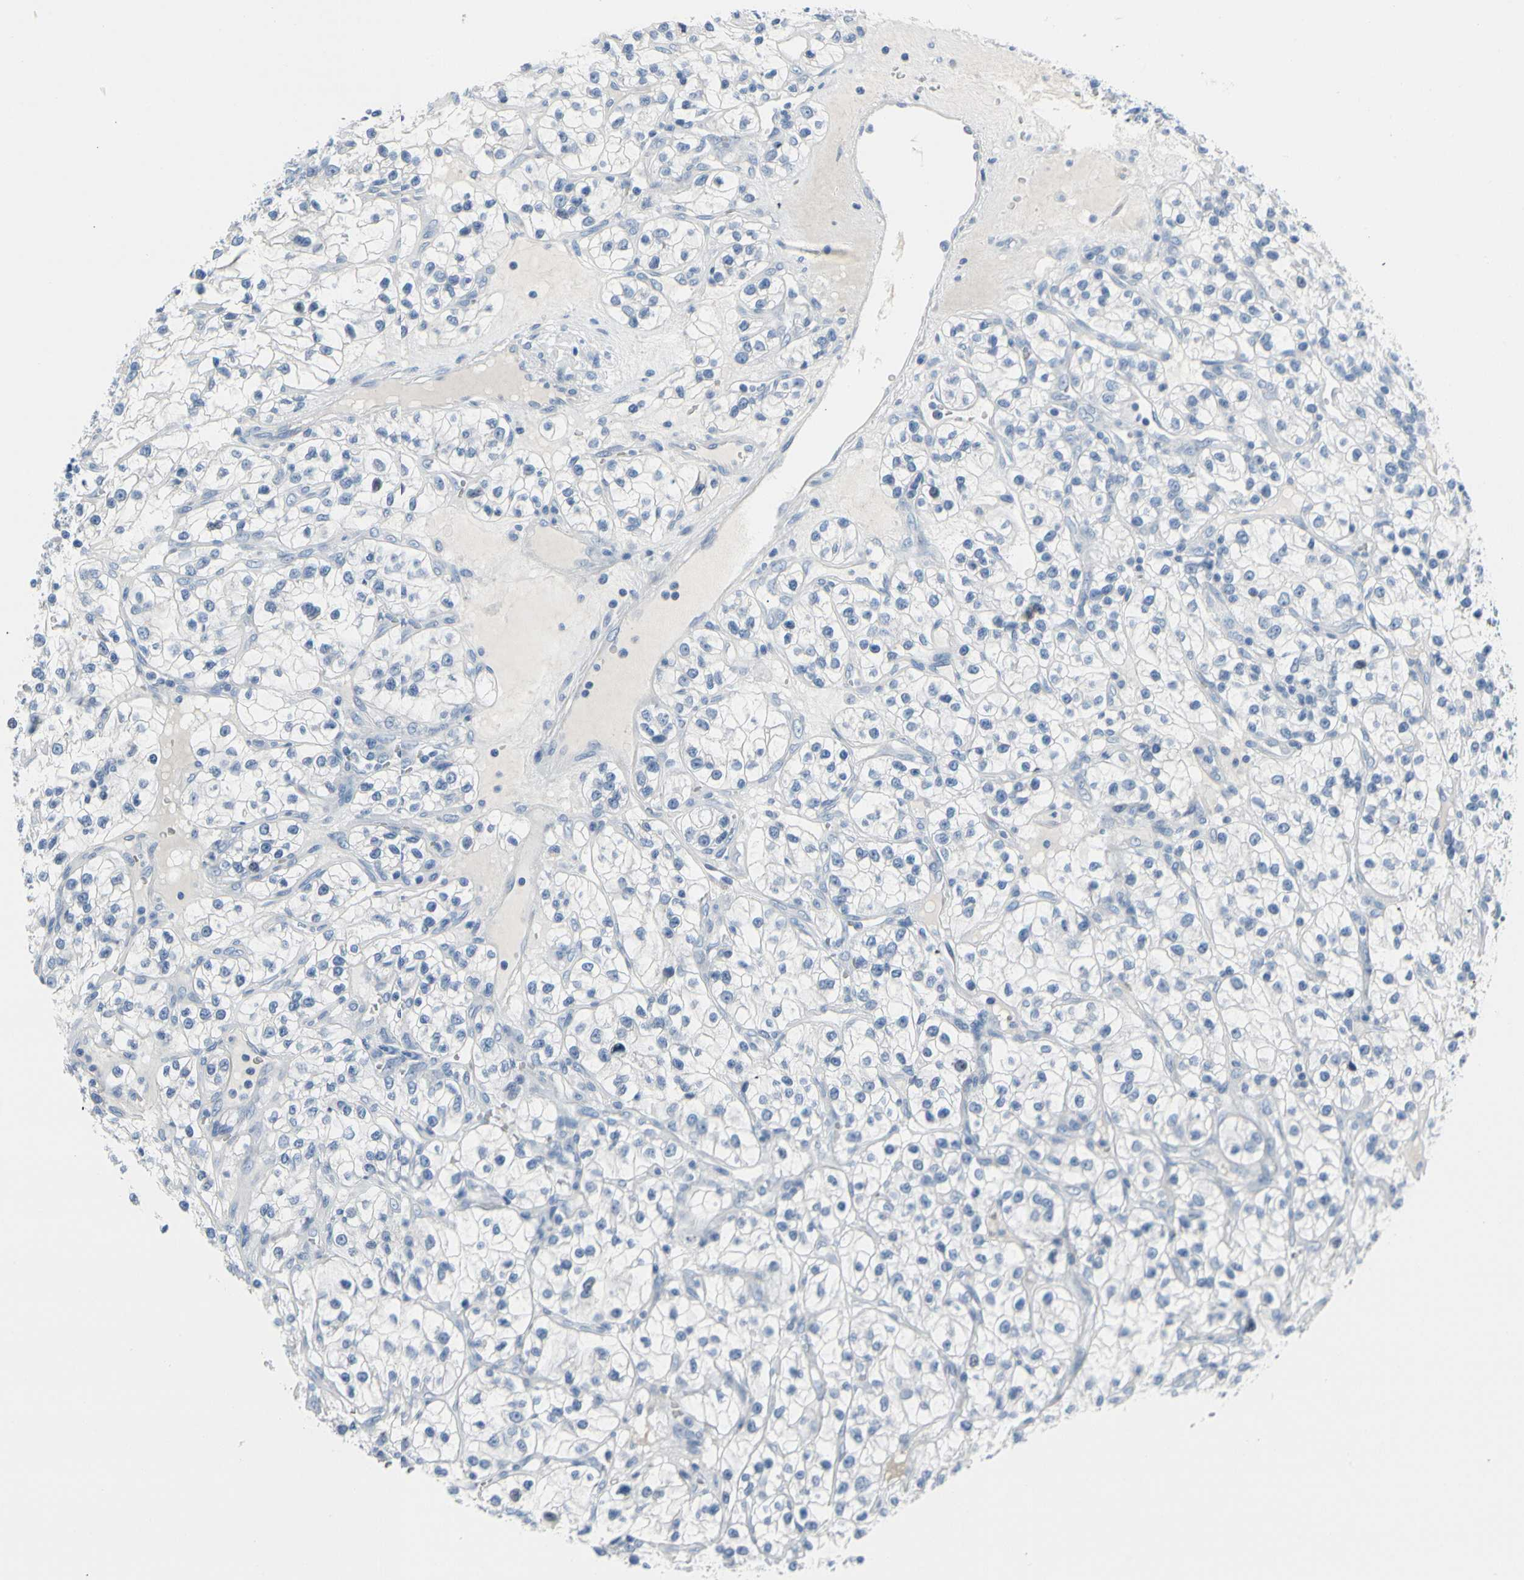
{"staining": {"intensity": "negative", "quantity": "none", "location": "none"}, "tissue": "renal cancer", "cell_type": "Tumor cells", "image_type": "cancer", "snomed": [{"axis": "morphology", "description": "Adenocarcinoma, NOS"}, {"axis": "topography", "description": "Kidney"}], "caption": "A high-resolution image shows immunohistochemistry (IHC) staining of renal cancer (adenocarcinoma), which exhibits no significant expression in tumor cells.", "gene": "MUC5B", "patient": {"sex": "female", "age": 57}}